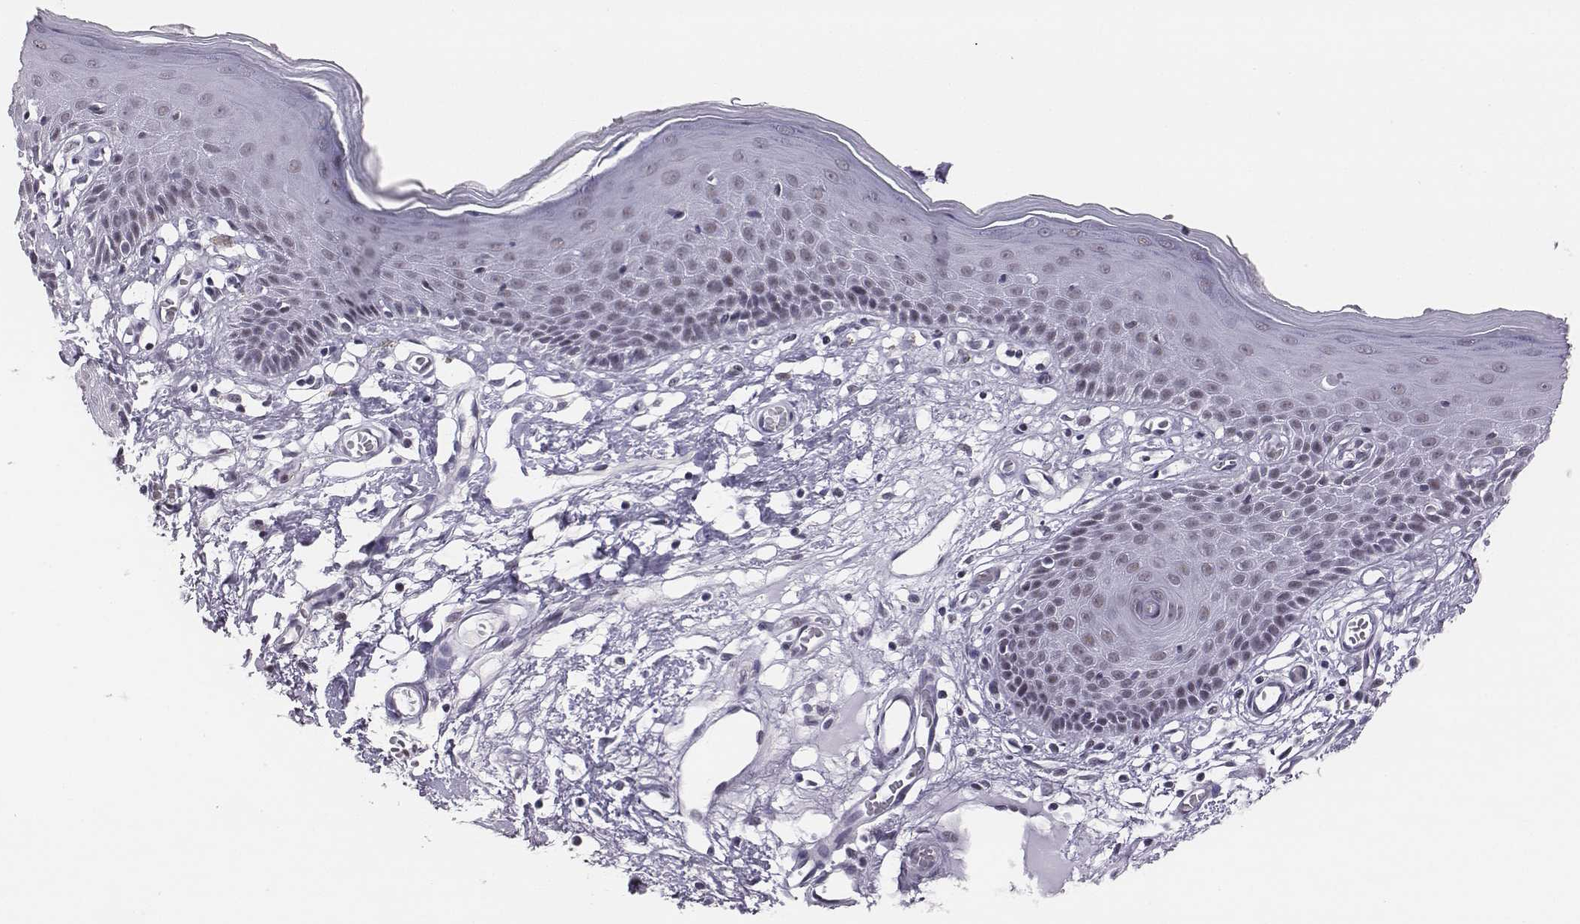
{"staining": {"intensity": "negative", "quantity": "none", "location": "none"}, "tissue": "skin", "cell_type": "Epidermal cells", "image_type": "normal", "snomed": [{"axis": "morphology", "description": "Normal tissue, NOS"}, {"axis": "topography", "description": "Vulva"}], "caption": "IHC micrograph of benign skin: human skin stained with DAB (3,3'-diaminobenzidine) shows no significant protein expression in epidermal cells.", "gene": "ACOD1", "patient": {"sex": "female", "age": 68}}